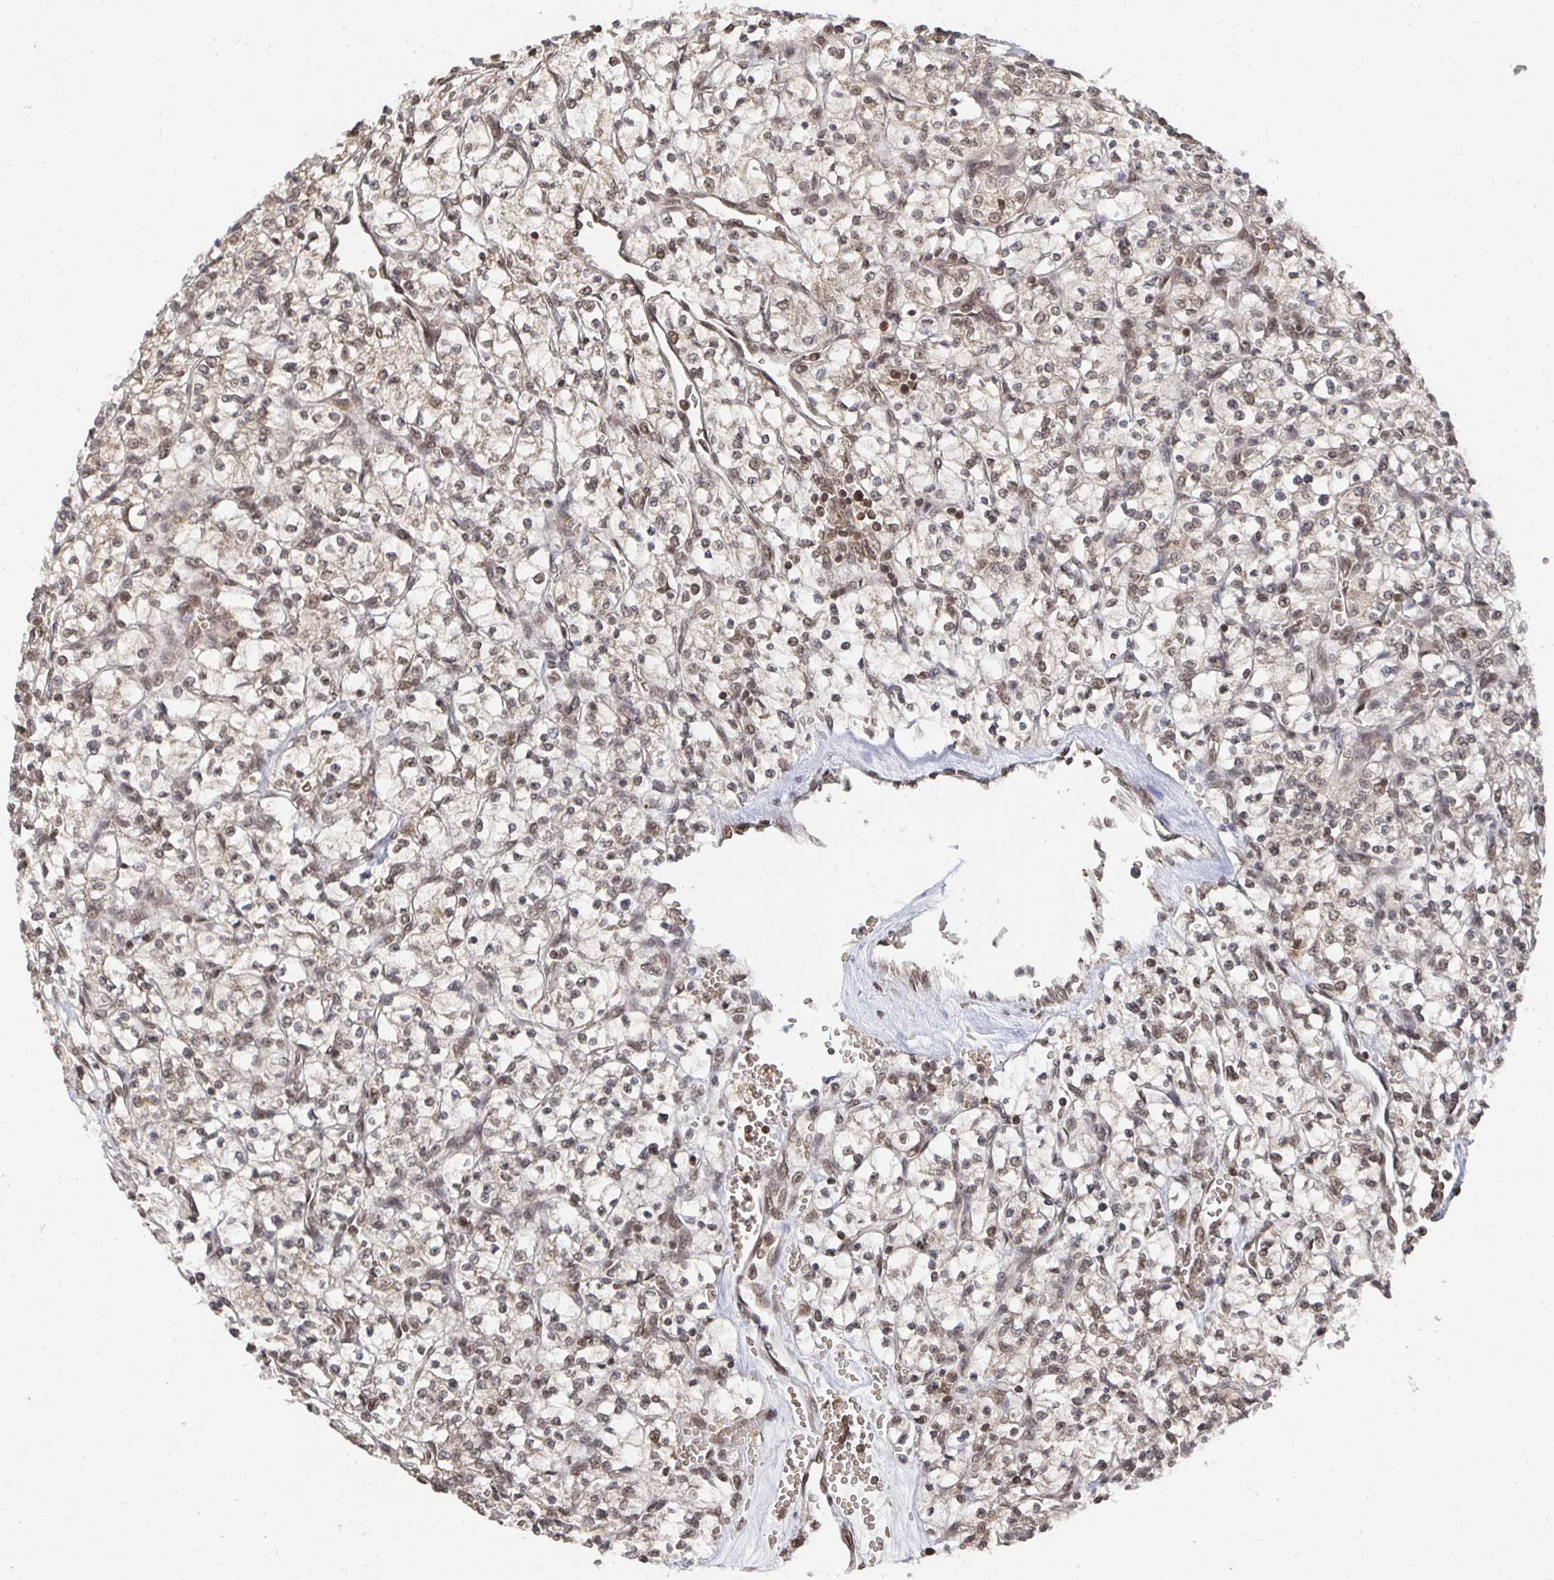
{"staining": {"intensity": "weak", "quantity": "25%-75%", "location": "nuclear"}, "tissue": "renal cancer", "cell_type": "Tumor cells", "image_type": "cancer", "snomed": [{"axis": "morphology", "description": "Adenocarcinoma, NOS"}, {"axis": "topography", "description": "Kidney"}], "caption": "Human adenocarcinoma (renal) stained for a protein (brown) shows weak nuclear positive positivity in about 25%-75% of tumor cells.", "gene": "GTF3C6", "patient": {"sex": "female", "age": 64}}